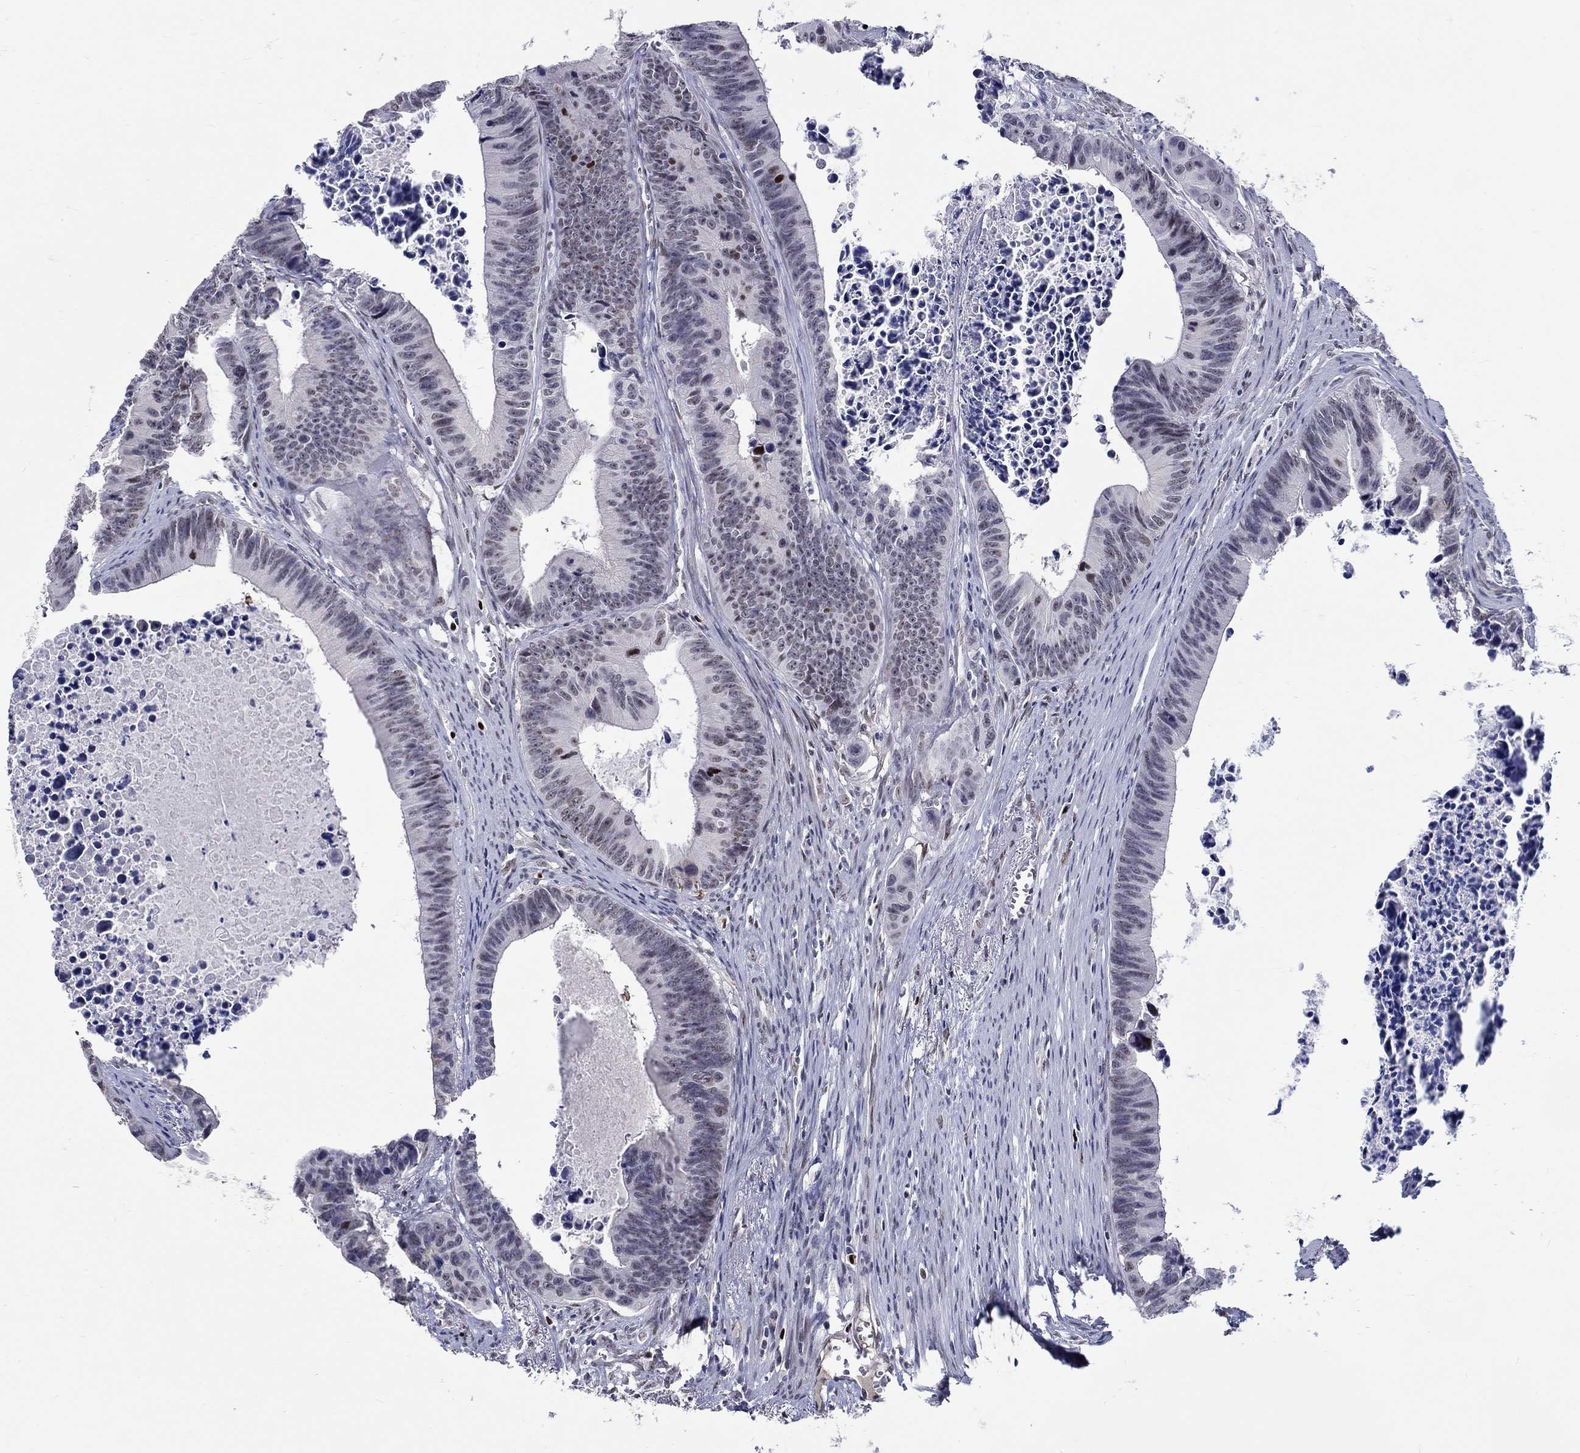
{"staining": {"intensity": "moderate", "quantity": "<25%", "location": "nuclear"}, "tissue": "colorectal cancer", "cell_type": "Tumor cells", "image_type": "cancer", "snomed": [{"axis": "morphology", "description": "Adenocarcinoma, NOS"}, {"axis": "topography", "description": "Colon"}], "caption": "Immunohistochemistry (IHC) micrograph of neoplastic tissue: human adenocarcinoma (colorectal) stained using IHC demonstrates low levels of moderate protein expression localized specifically in the nuclear of tumor cells, appearing as a nuclear brown color.", "gene": "GATA2", "patient": {"sex": "female", "age": 87}}